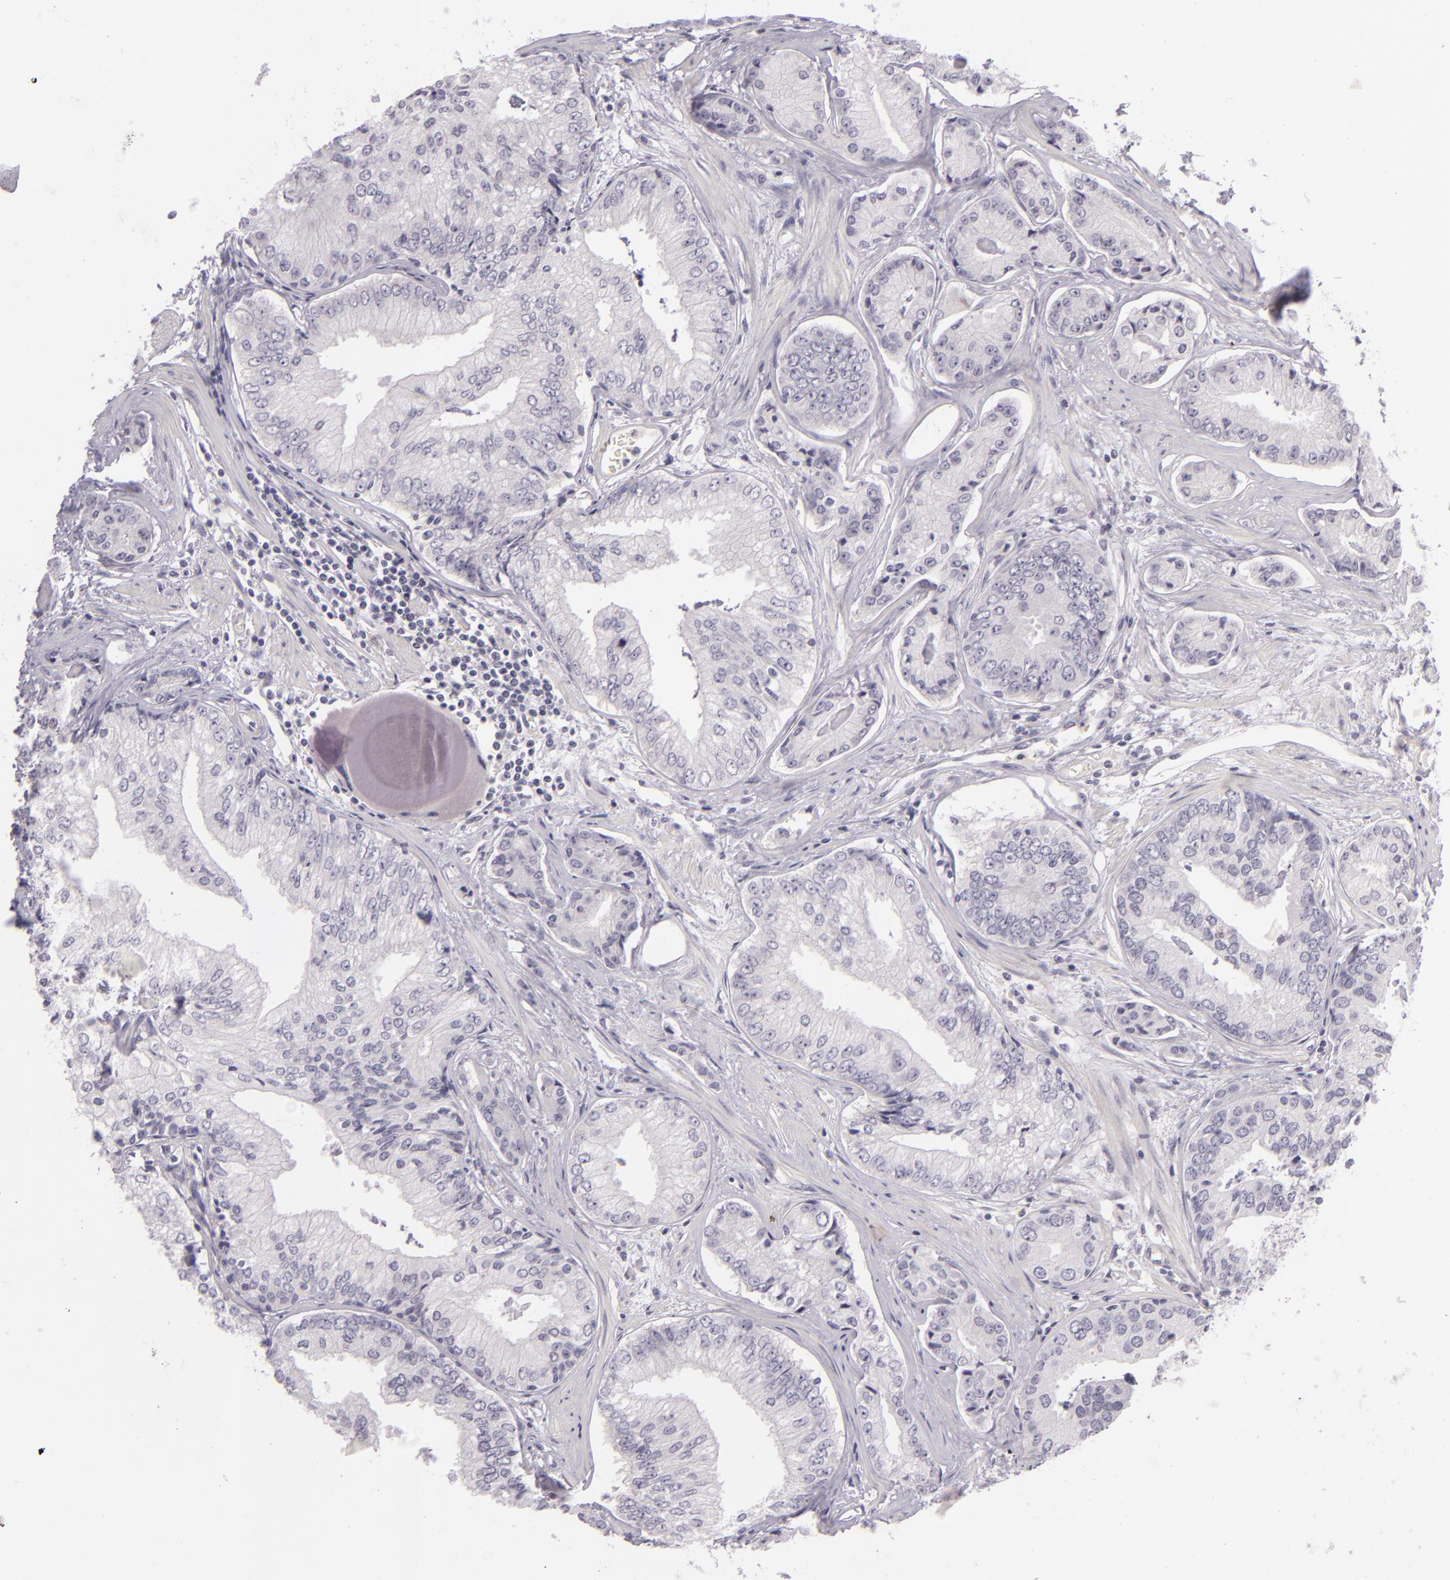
{"staining": {"intensity": "negative", "quantity": "none", "location": "none"}, "tissue": "prostate cancer", "cell_type": "Tumor cells", "image_type": "cancer", "snomed": [{"axis": "morphology", "description": "Adenocarcinoma, High grade"}, {"axis": "topography", "description": "Prostate"}], "caption": "A photomicrograph of human adenocarcinoma (high-grade) (prostate) is negative for staining in tumor cells. (Immunohistochemistry, brightfield microscopy, high magnification).", "gene": "CBS", "patient": {"sex": "male", "age": 56}}